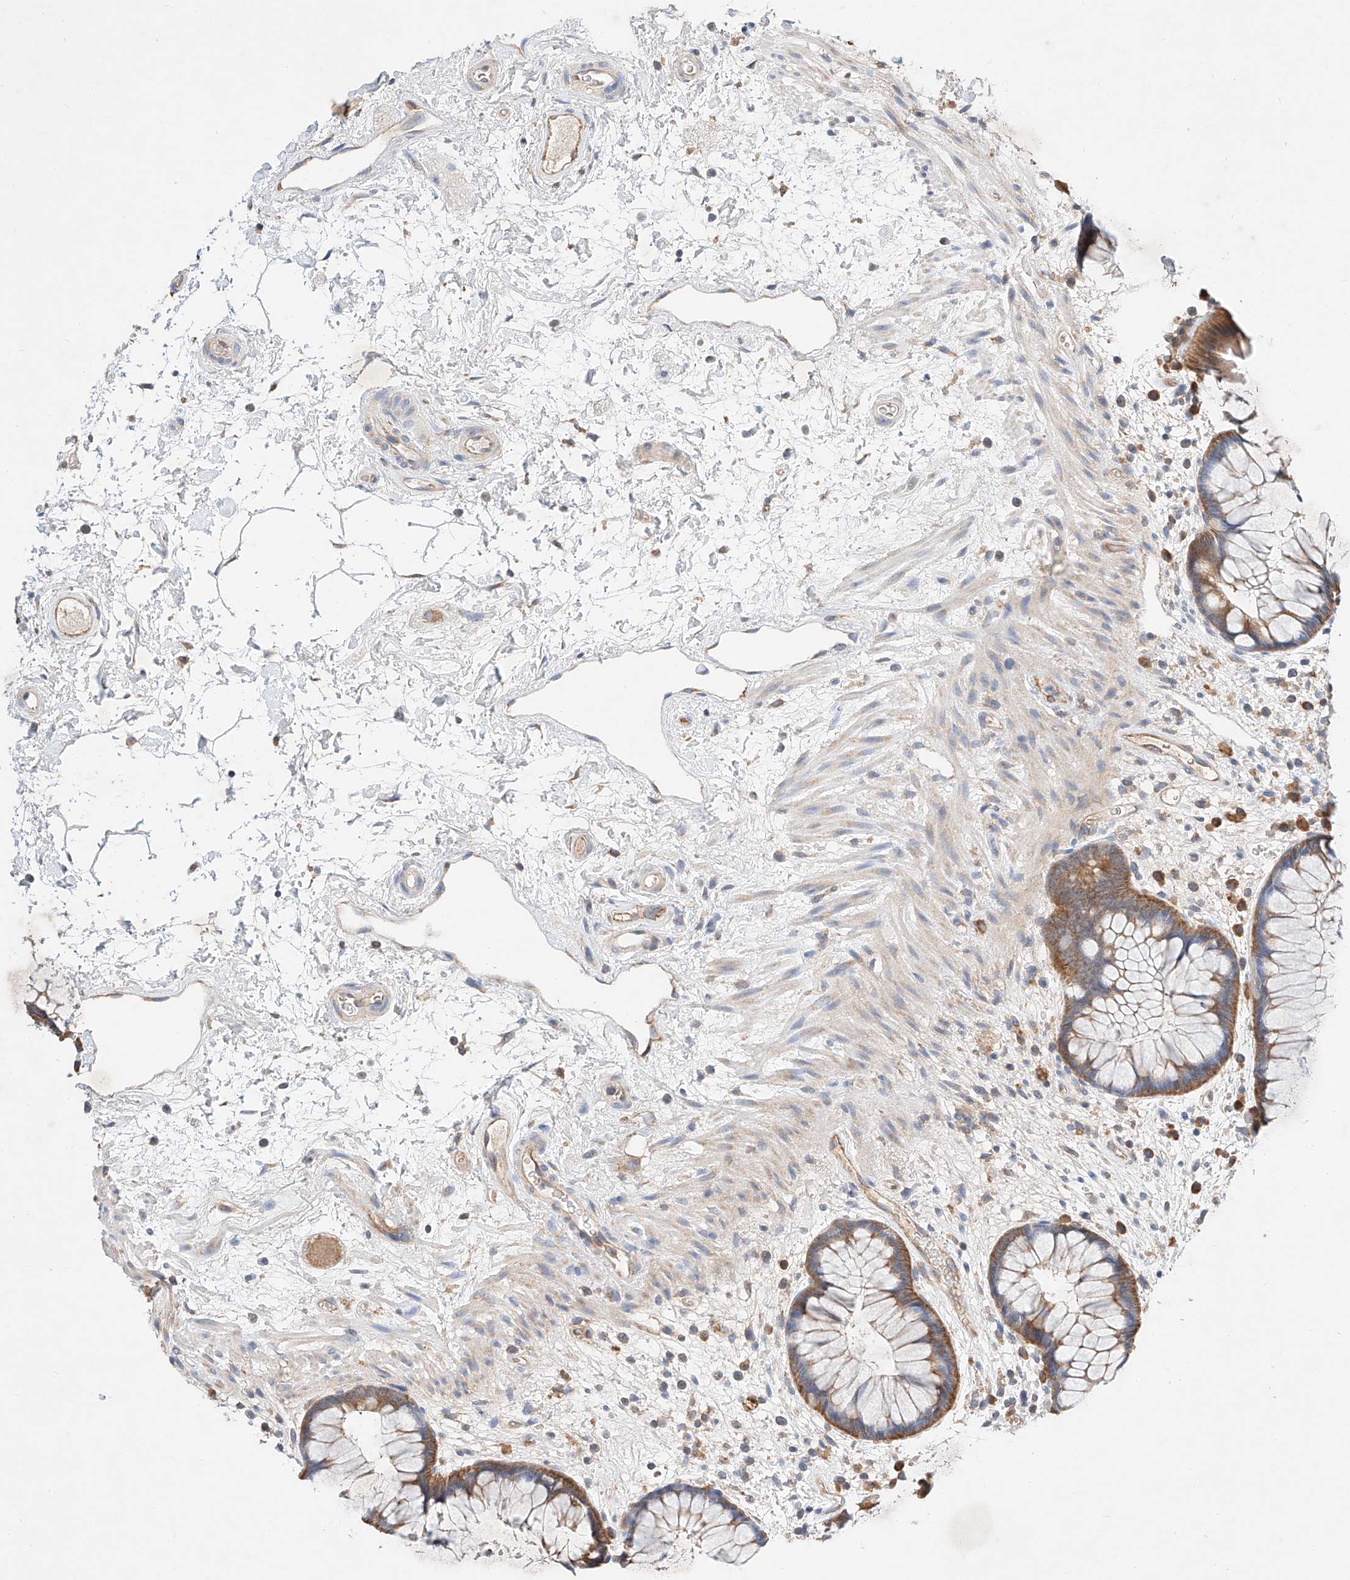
{"staining": {"intensity": "moderate", "quantity": ">75%", "location": "cytoplasmic/membranous"}, "tissue": "rectum", "cell_type": "Glandular cells", "image_type": "normal", "snomed": [{"axis": "morphology", "description": "Normal tissue, NOS"}, {"axis": "topography", "description": "Rectum"}], "caption": "Benign rectum reveals moderate cytoplasmic/membranous staining in about >75% of glandular cells, visualized by immunohistochemistry. Immunohistochemistry (ihc) stains the protein of interest in brown and the nuclei are stained blue.", "gene": "C6orf118", "patient": {"sex": "male", "age": 51}}